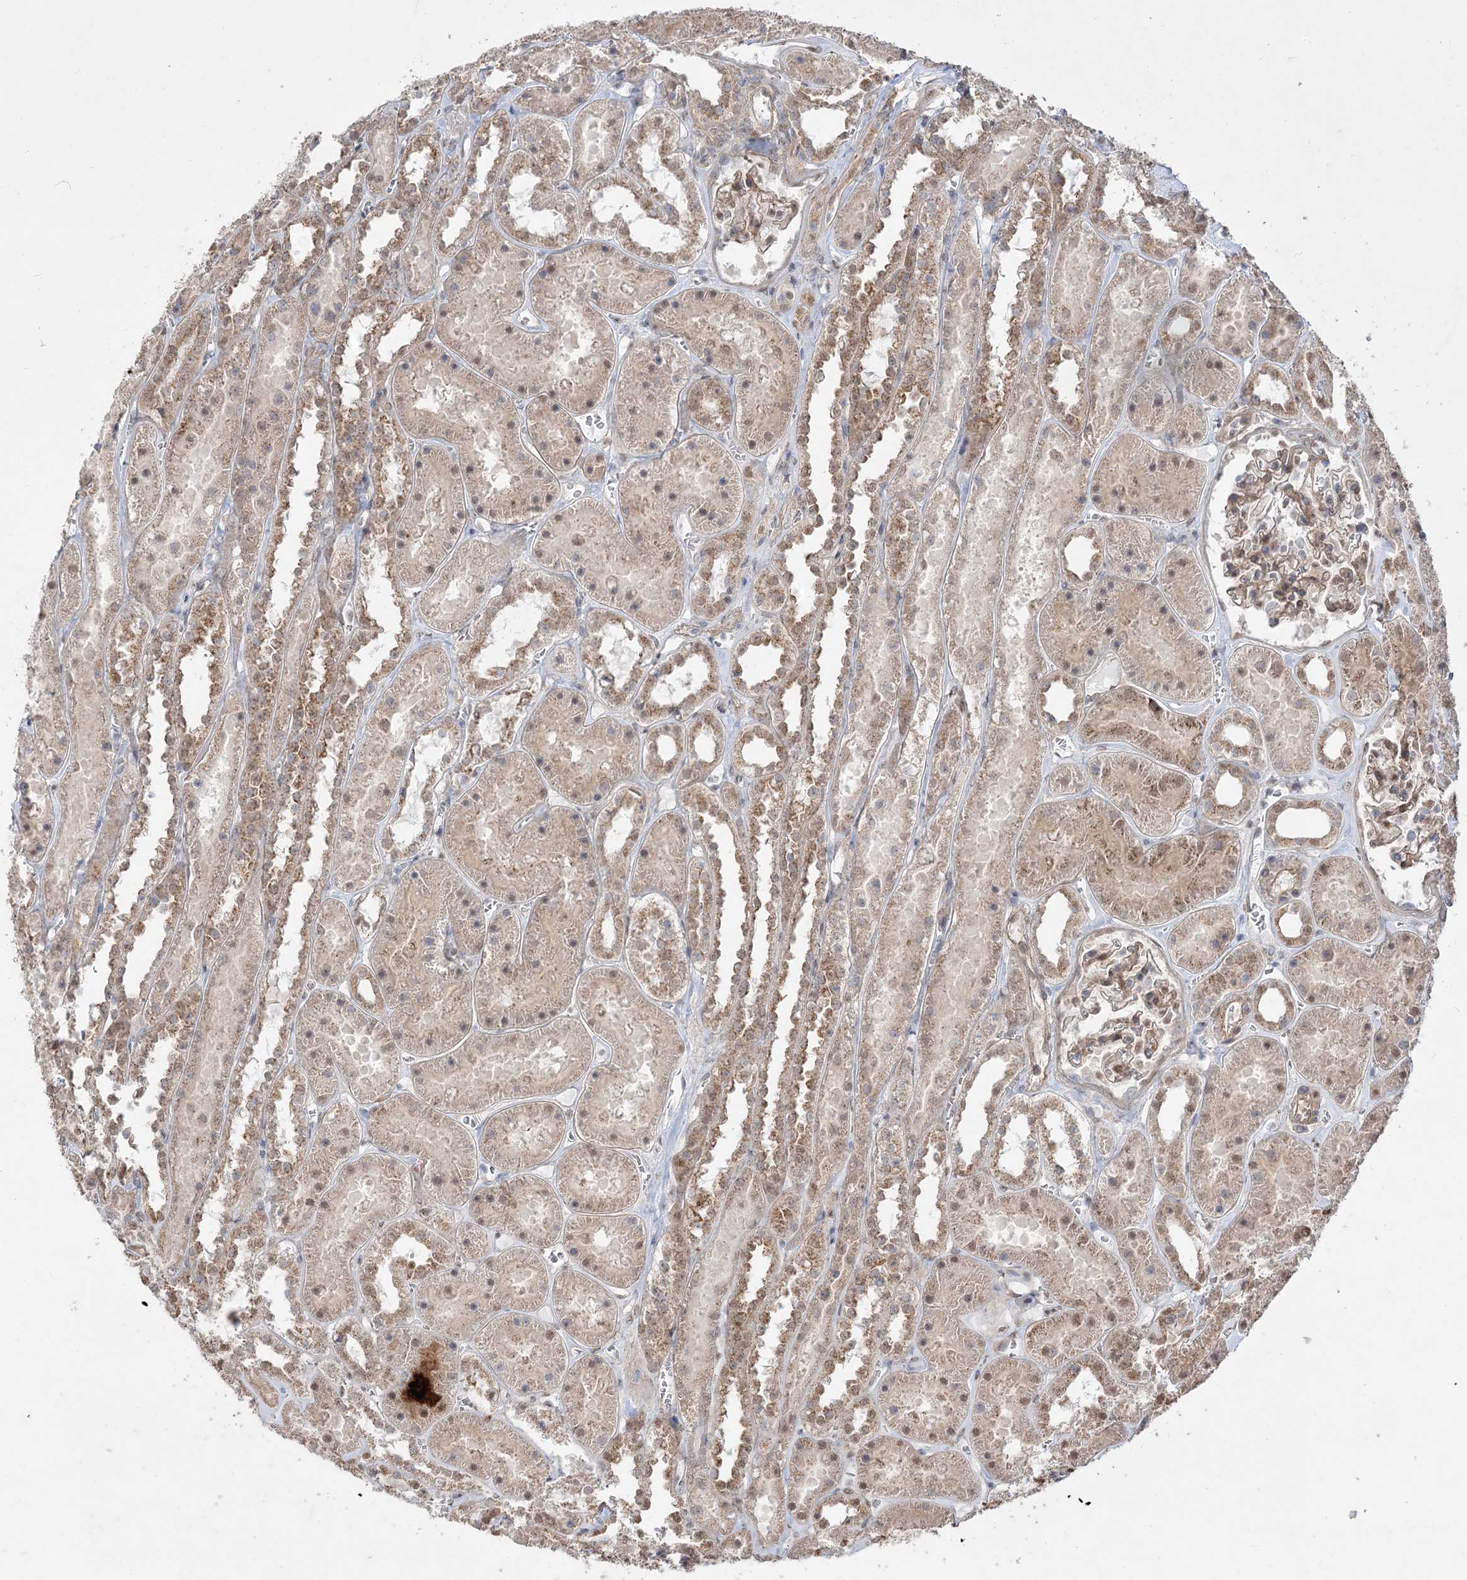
{"staining": {"intensity": "moderate", "quantity": ">75%", "location": "cytoplasmic/membranous"}, "tissue": "kidney", "cell_type": "Cells in glomeruli", "image_type": "normal", "snomed": [{"axis": "morphology", "description": "Normal tissue, NOS"}, {"axis": "topography", "description": "Kidney"}], "caption": "Immunohistochemical staining of benign kidney exhibits >75% levels of moderate cytoplasmic/membranous protein expression in approximately >75% of cells in glomeruli.", "gene": "ZSCAN23", "patient": {"sex": "female", "age": 41}}